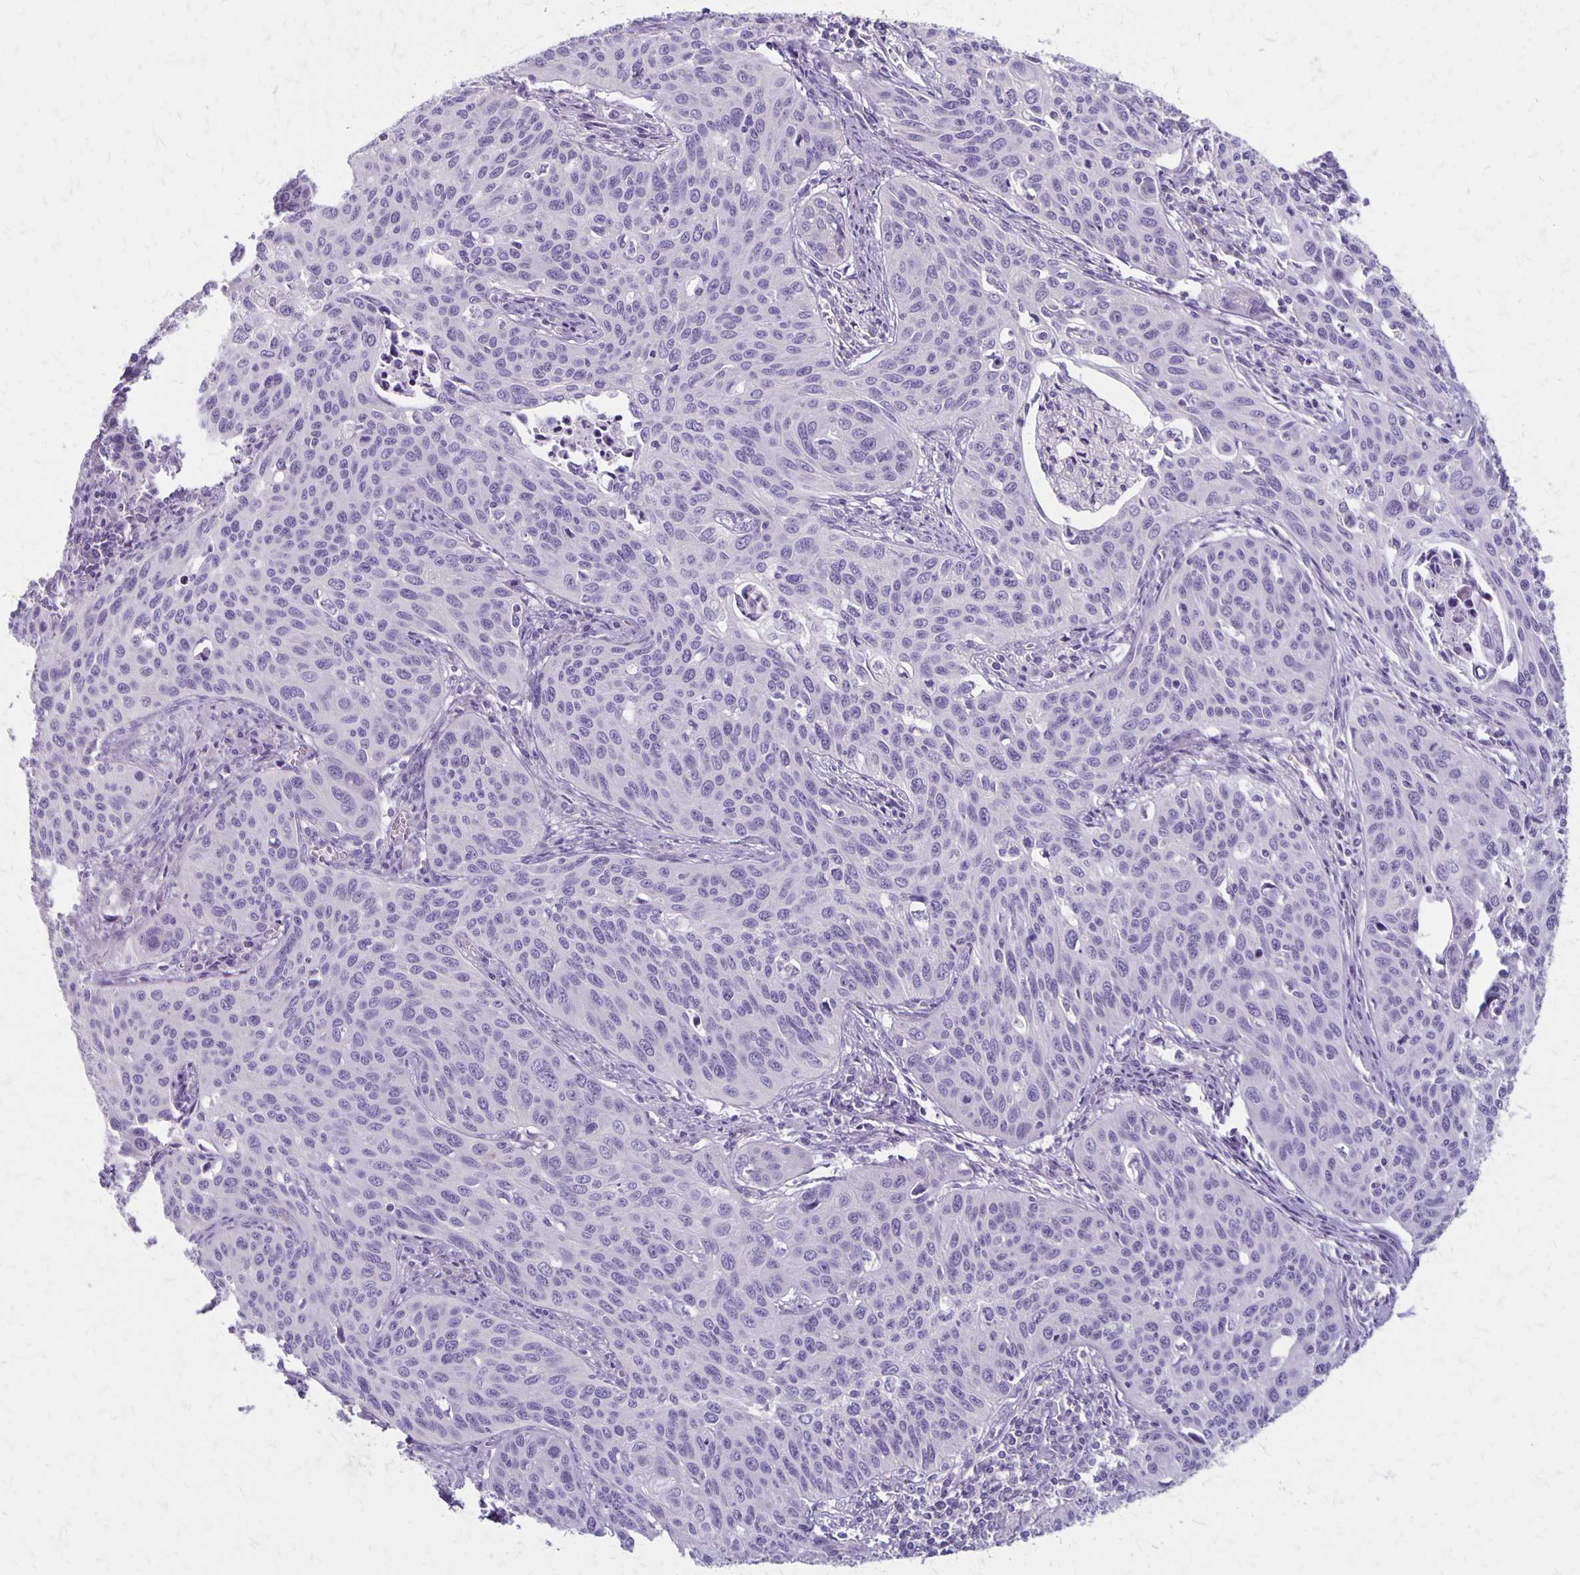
{"staining": {"intensity": "negative", "quantity": "none", "location": "none"}, "tissue": "cervical cancer", "cell_type": "Tumor cells", "image_type": "cancer", "snomed": [{"axis": "morphology", "description": "Squamous cell carcinoma, NOS"}, {"axis": "topography", "description": "Cervix"}], "caption": "Cervical squamous cell carcinoma was stained to show a protein in brown. There is no significant expression in tumor cells. (DAB (3,3'-diaminobenzidine) IHC visualized using brightfield microscopy, high magnification).", "gene": "HOMER1", "patient": {"sex": "female", "age": 31}}